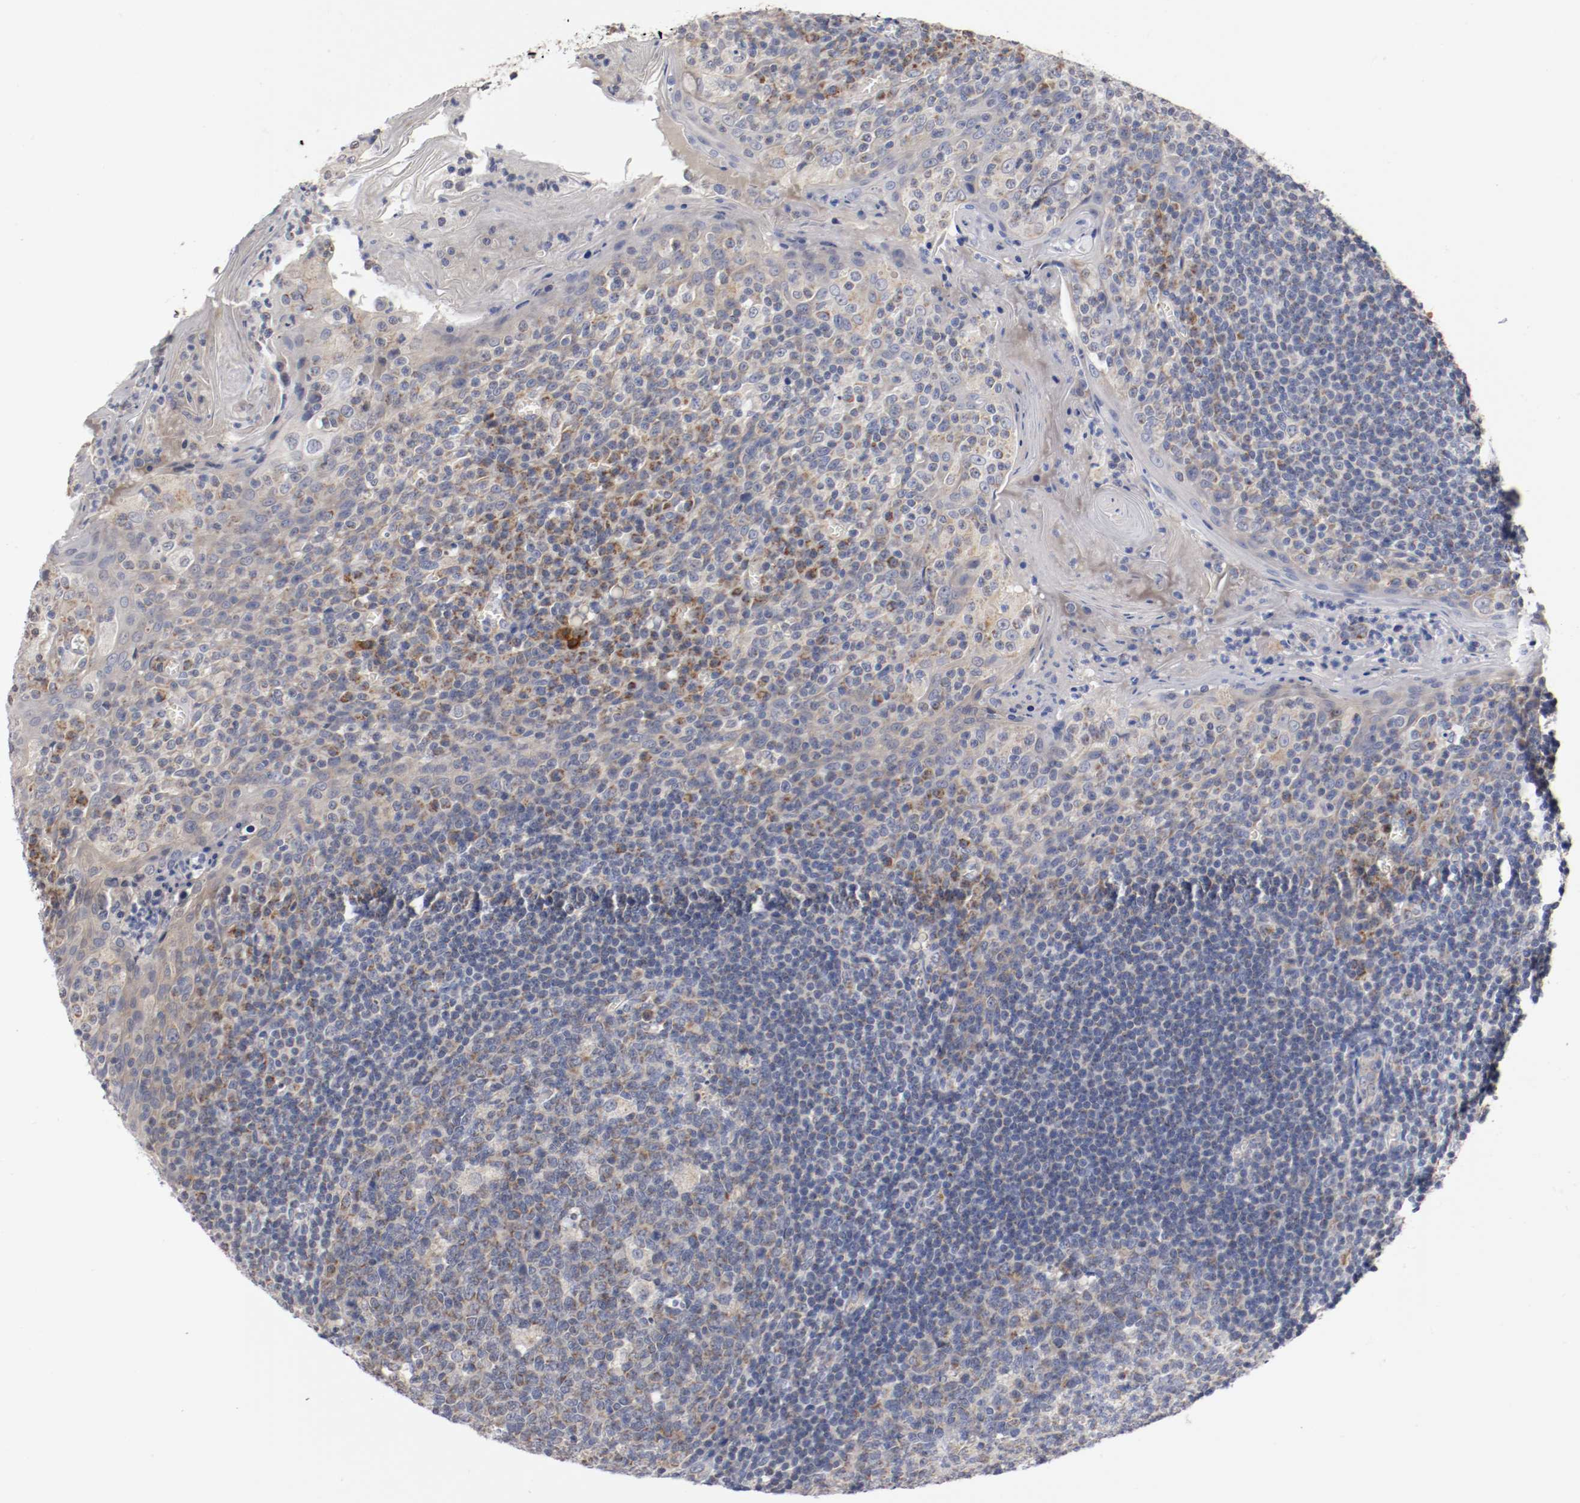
{"staining": {"intensity": "weak", "quantity": "<25%", "location": "cytoplasmic/membranous"}, "tissue": "tonsil", "cell_type": "Germinal center cells", "image_type": "normal", "snomed": [{"axis": "morphology", "description": "Normal tissue, NOS"}, {"axis": "topography", "description": "Tonsil"}], "caption": "Germinal center cells show no significant protein expression in benign tonsil. (Brightfield microscopy of DAB (3,3'-diaminobenzidine) IHC at high magnification).", "gene": "PCSK6", "patient": {"sex": "male", "age": 31}}